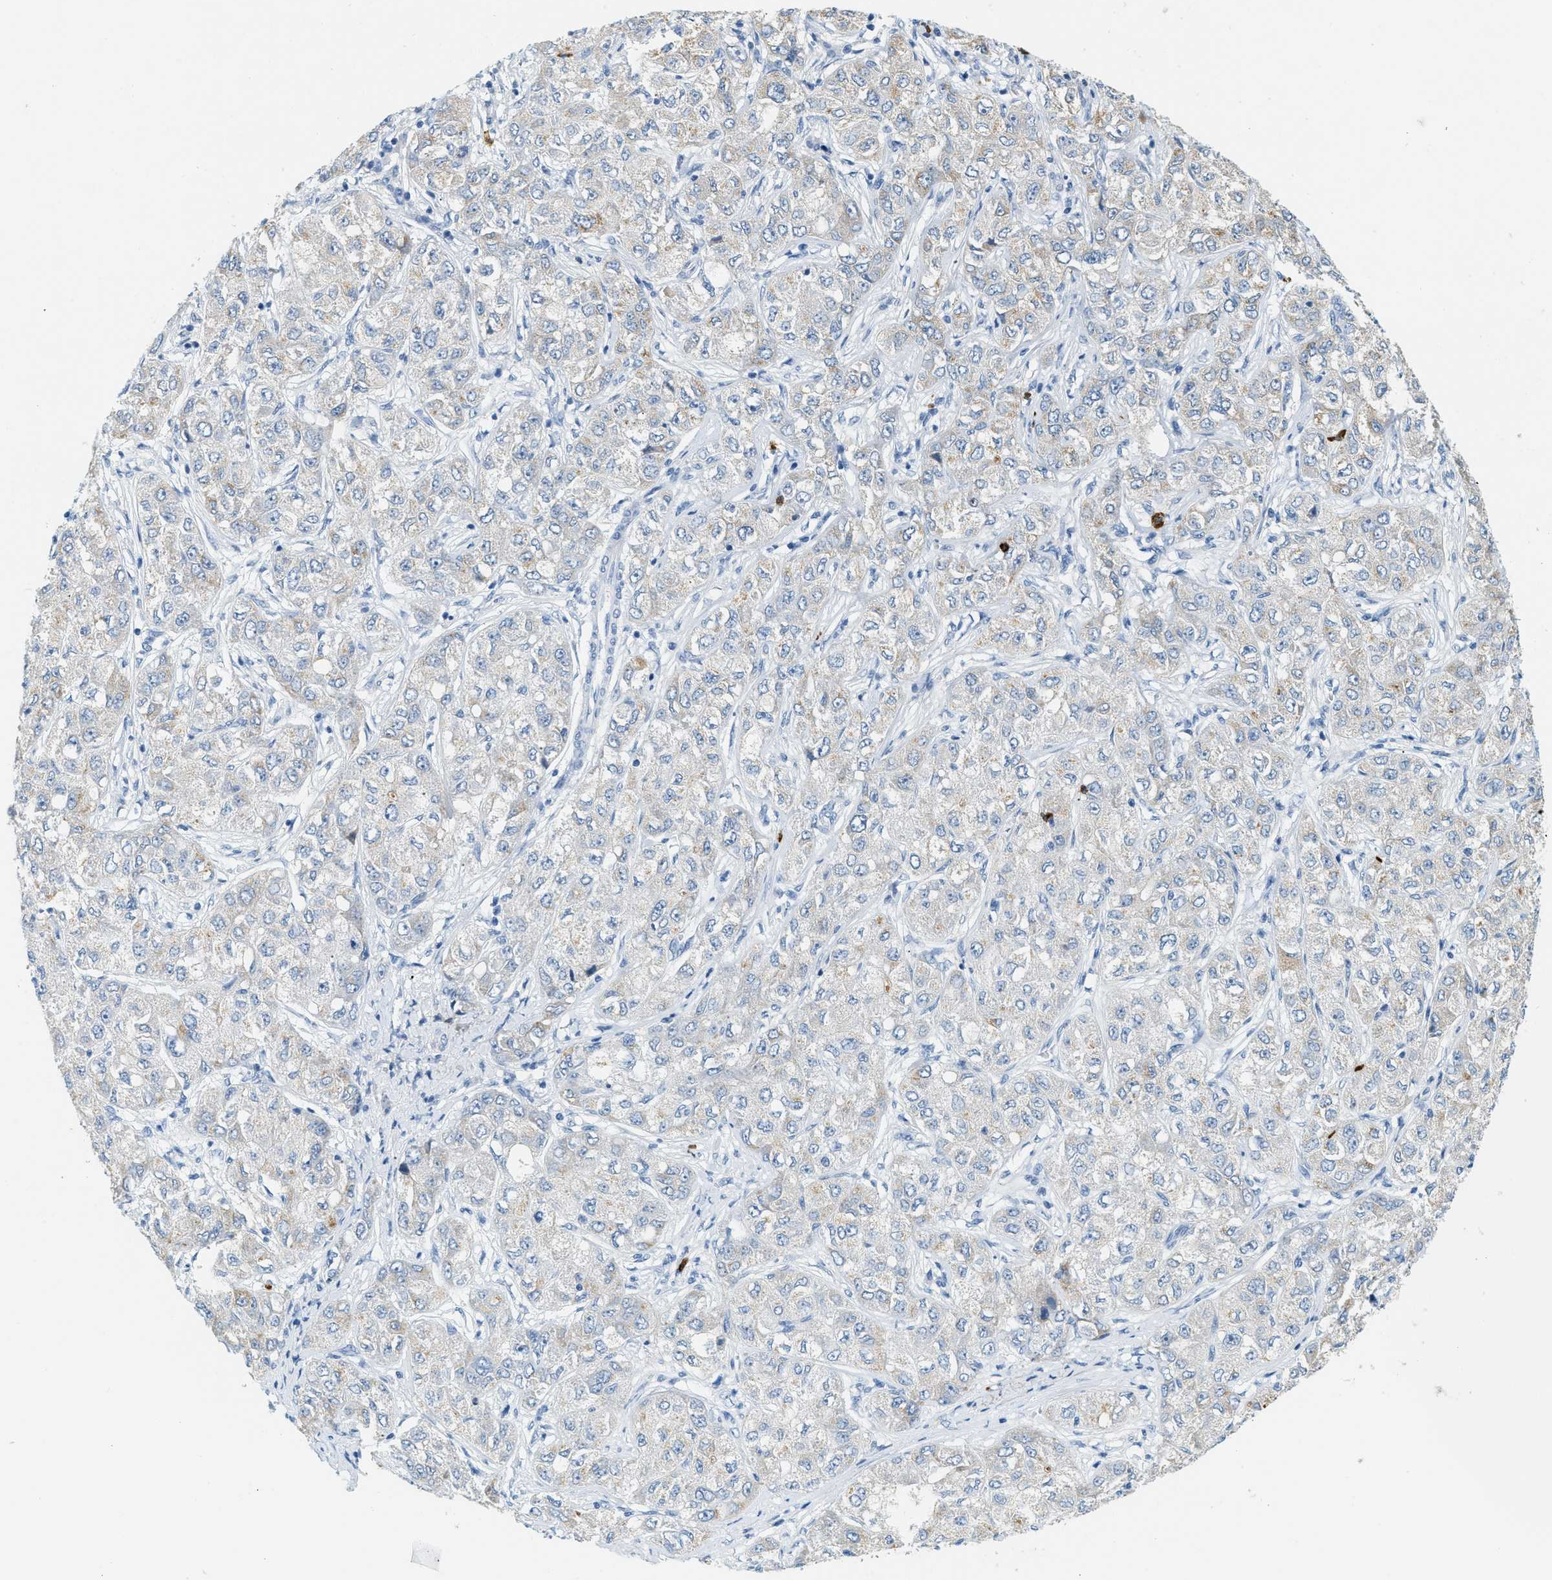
{"staining": {"intensity": "moderate", "quantity": "<25%", "location": "cytoplasmic/membranous"}, "tissue": "liver cancer", "cell_type": "Tumor cells", "image_type": "cancer", "snomed": [{"axis": "morphology", "description": "Carcinoma, Hepatocellular, NOS"}, {"axis": "topography", "description": "Liver"}], "caption": "There is low levels of moderate cytoplasmic/membranous staining in tumor cells of liver hepatocellular carcinoma, as demonstrated by immunohistochemical staining (brown color).", "gene": "LCN2", "patient": {"sex": "male", "age": 80}}